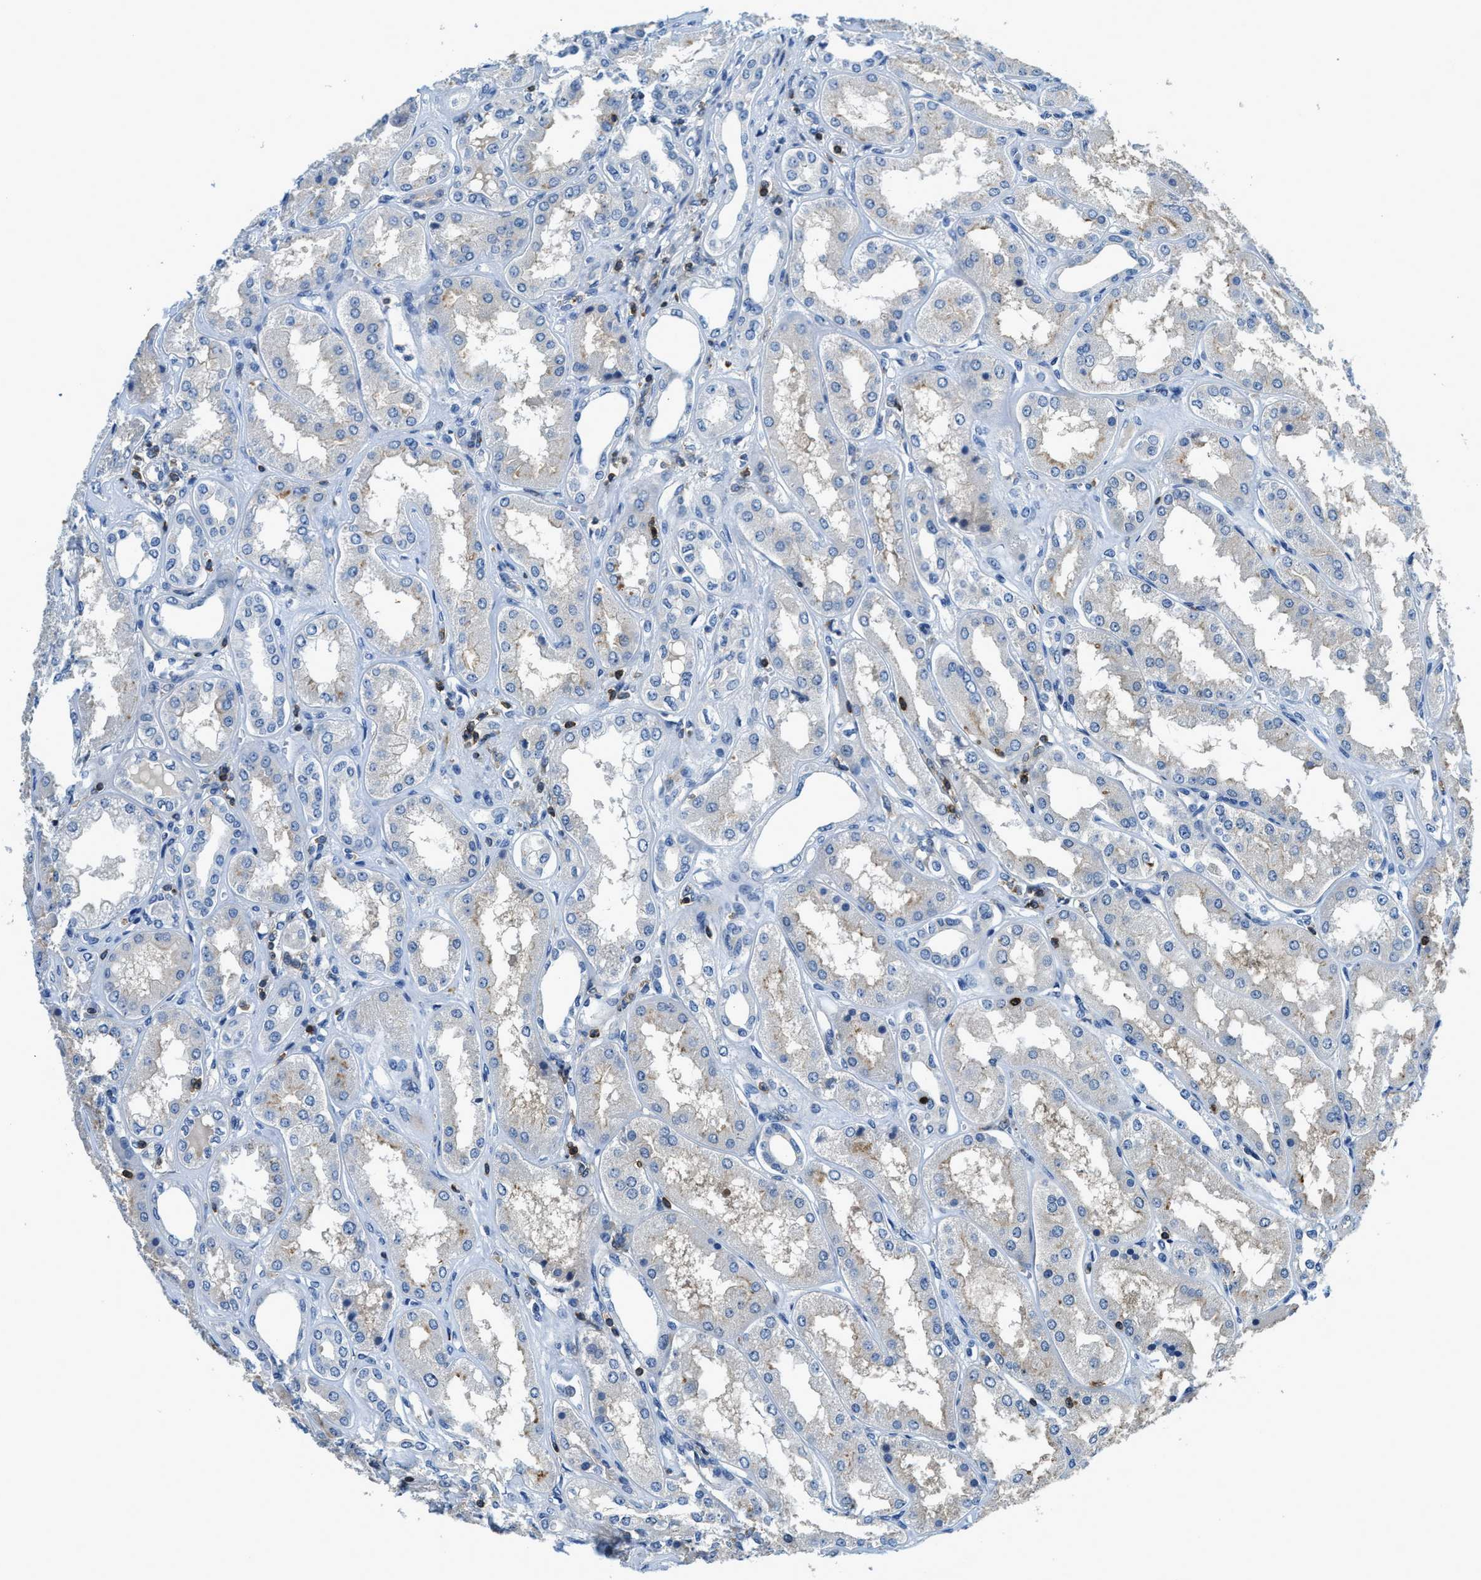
{"staining": {"intensity": "negative", "quantity": "none", "location": "none"}, "tissue": "kidney", "cell_type": "Cells in glomeruli", "image_type": "normal", "snomed": [{"axis": "morphology", "description": "Normal tissue, NOS"}, {"axis": "topography", "description": "Kidney"}], "caption": "Cells in glomeruli are negative for protein expression in benign human kidney. (DAB (3,3'-diaminobenzidine) immunohistochemistry (IHC) with hematoxylin counter stain).", "gene": "MYO1G", "patient": {"sex": "female", "age": 56}}